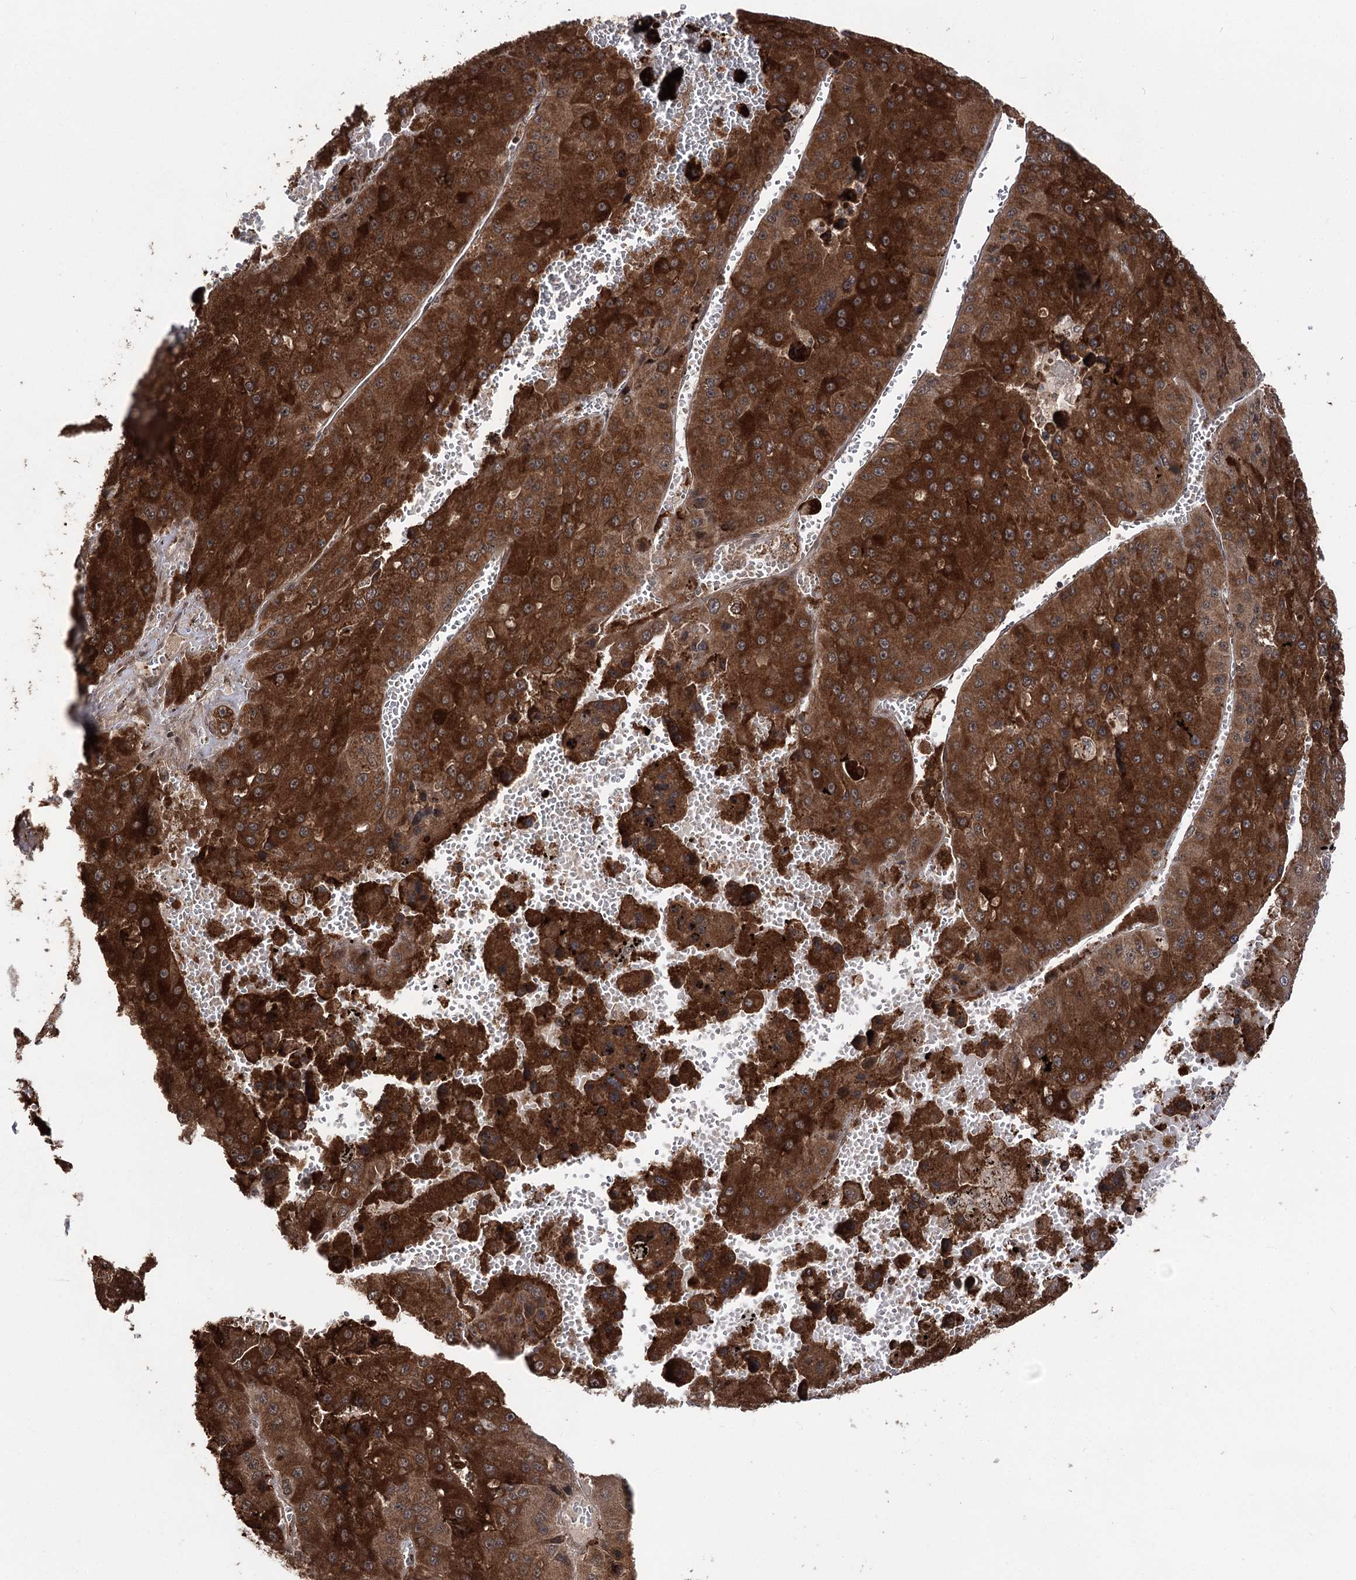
{"staining": {"intensity": "strong", "quantity": ">75%", "location": "cytoplasmic/membranous,nuclear"}, "tissue": "liver cancer", "cell_type": "Tumor cells", "image_type": "cancer", "snomed": [{"axis": "morphology", "description": "Carcinoma, Hepatocellular, NOS"}, {"axis": "topography", "description": "Liver"}], "caption": "This is a micrograph of immunohistochemistry staining of liver cancer, which shows strong expression in the cytoplasmic/membranous and nuclear of tumor cells.", "gene": "FAM53B", "patient": {"sex": "female", "age": 73}}